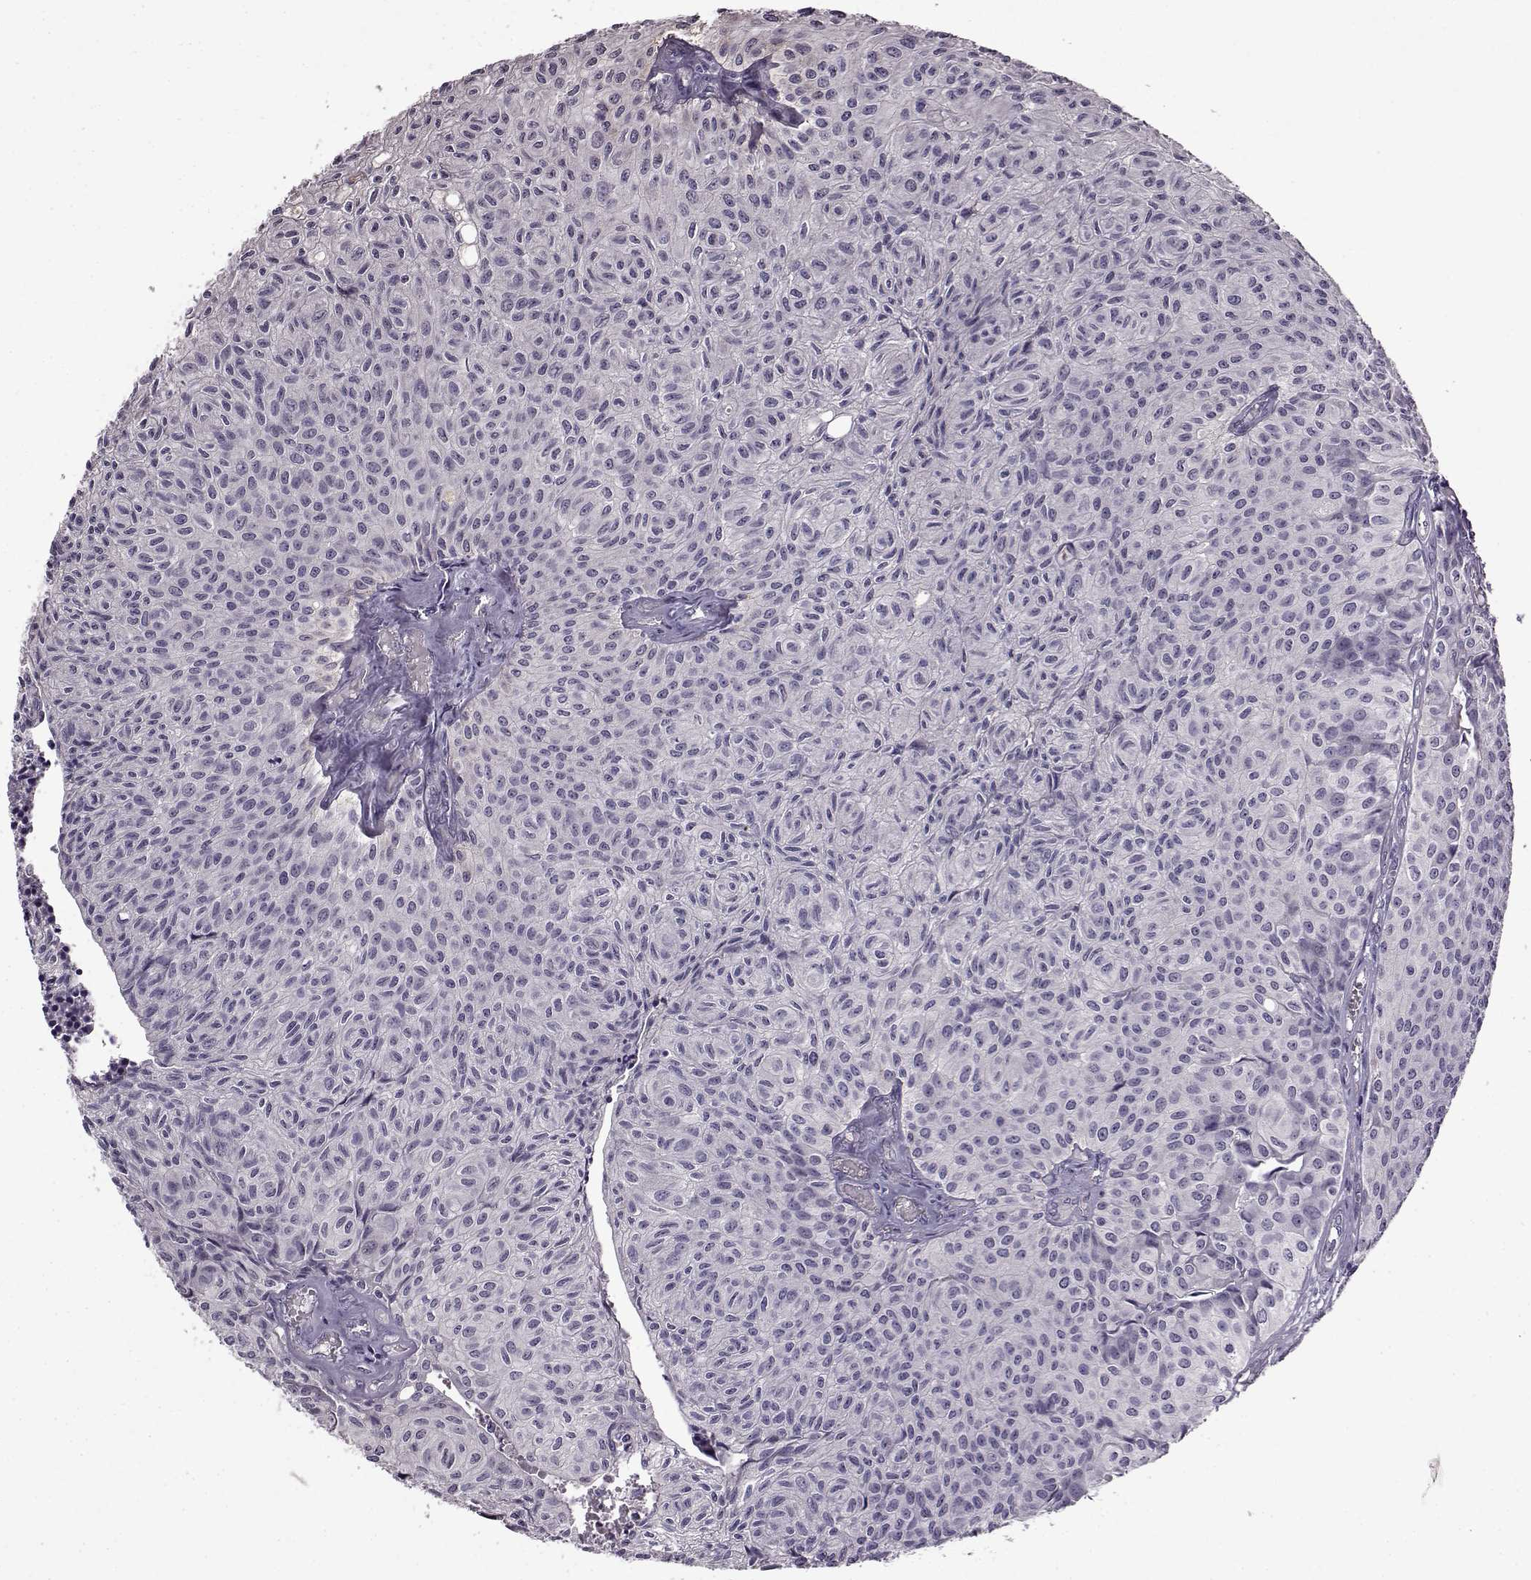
{"staining": {"intensity": "negative", "quantity": "none", "location": "none"}, "tissue": "urothelial cancer", "cell_type": "Tumor cells", "image_type": "cancer", "snomed": [{"axis": "morphology", "description": "Urothelial carcinoma, Low grade"}, {"axis": "topography", "description": "Urinary bladder"}], "caption": "This is a photomicrograph of IHC staining of urothelial carcinoma (low-grade), which shows no positivity in tumor cells. (DAB immunohistochemistry with hematoxylin counter stain).", "gene": "EDDM3B", "patient": {"sex": "male", "age": 89}}